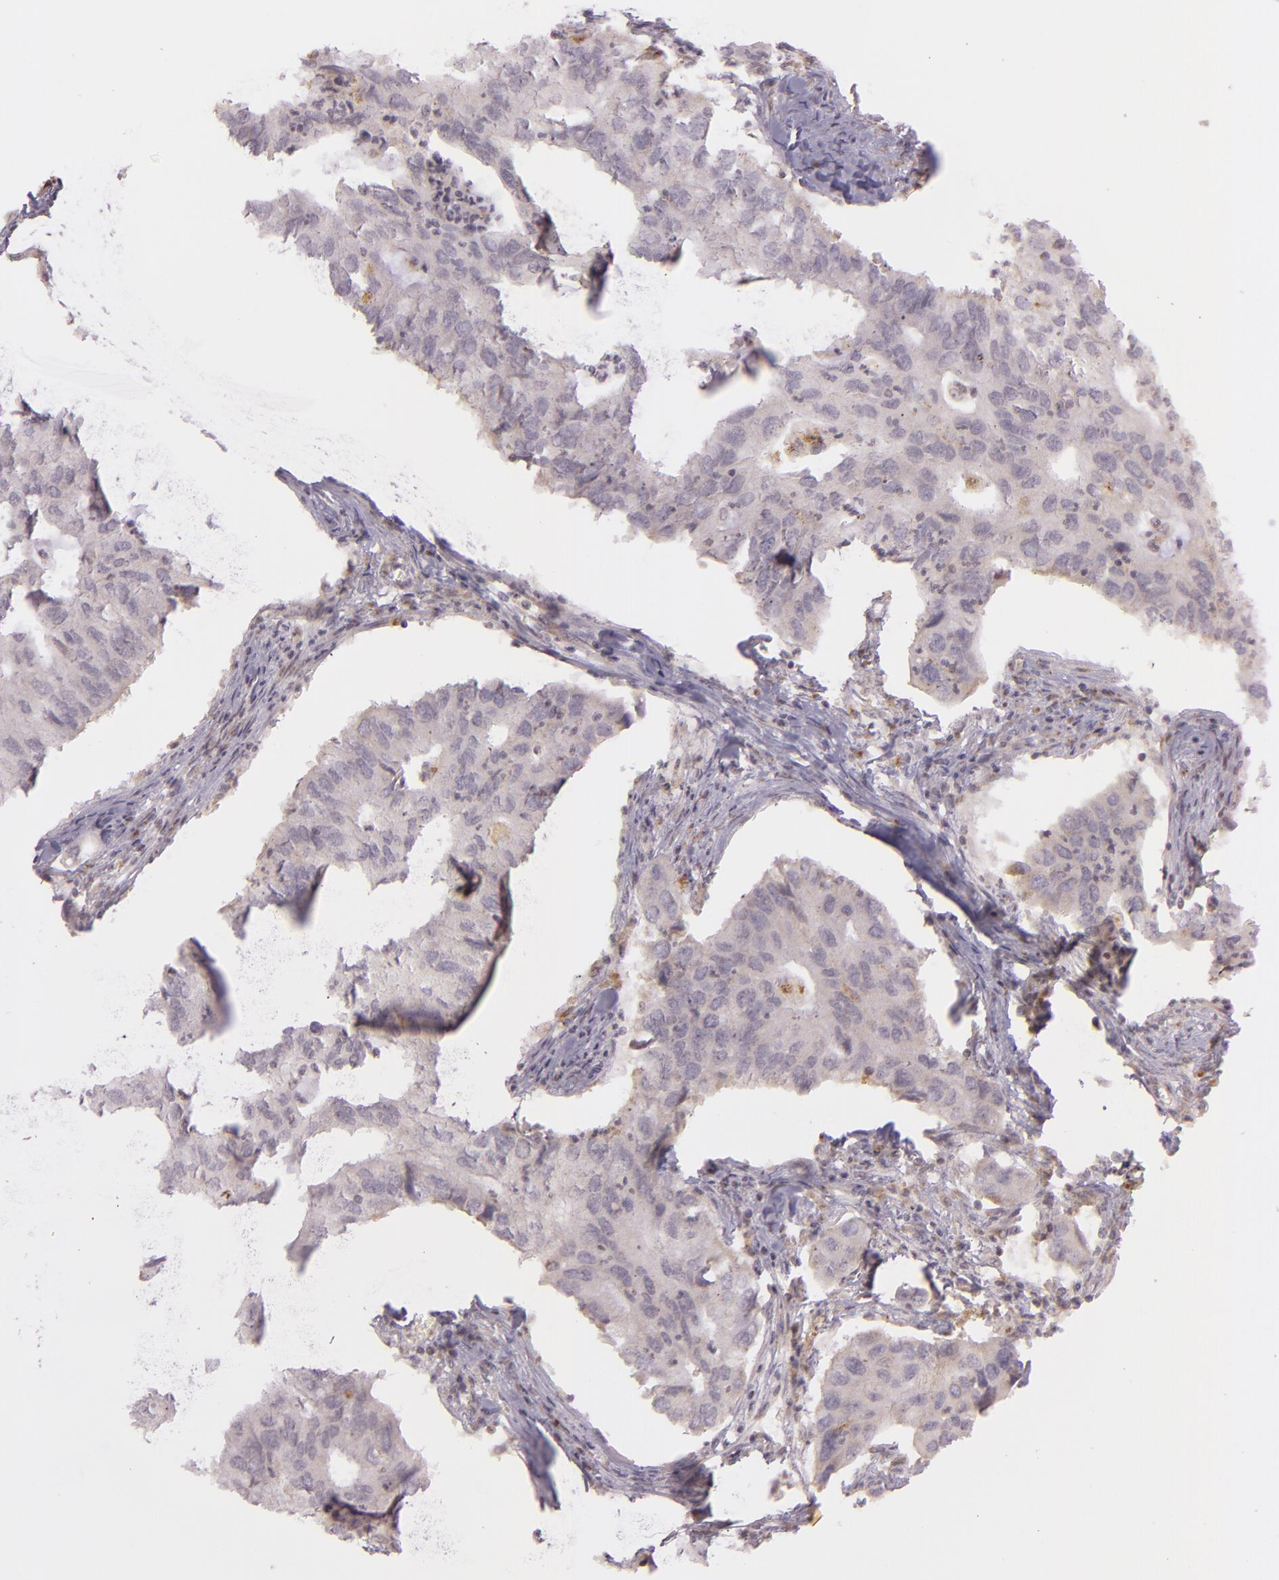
{"staining": {"intensity": "weak", "quantity": ">75%", "location": "cytoplasmic/membranous"}, "tissue": "lung cancer", "cell_type": "Tumor cells", "image_type": "cancer", "snomed": [{"axis": "morphology", "description": "Adenocarcinoma, NOS"}, {"axis": "topography", "description": "Lung"}], "caption": "Immunohistochemistry of human lung cancer (adenocarcinoma) demonstrates low levels of weak cytoplasmic/membranous staining in about >75% of tumor cells. The staining is performed using DAB (3,3'-diaminobenzidine) brown chromogen to label protein expression. The nuclei are counter-stained blue using hematoxylin.", "gene": "LGMN", "patient": {"sex": "male", "age": 48}}